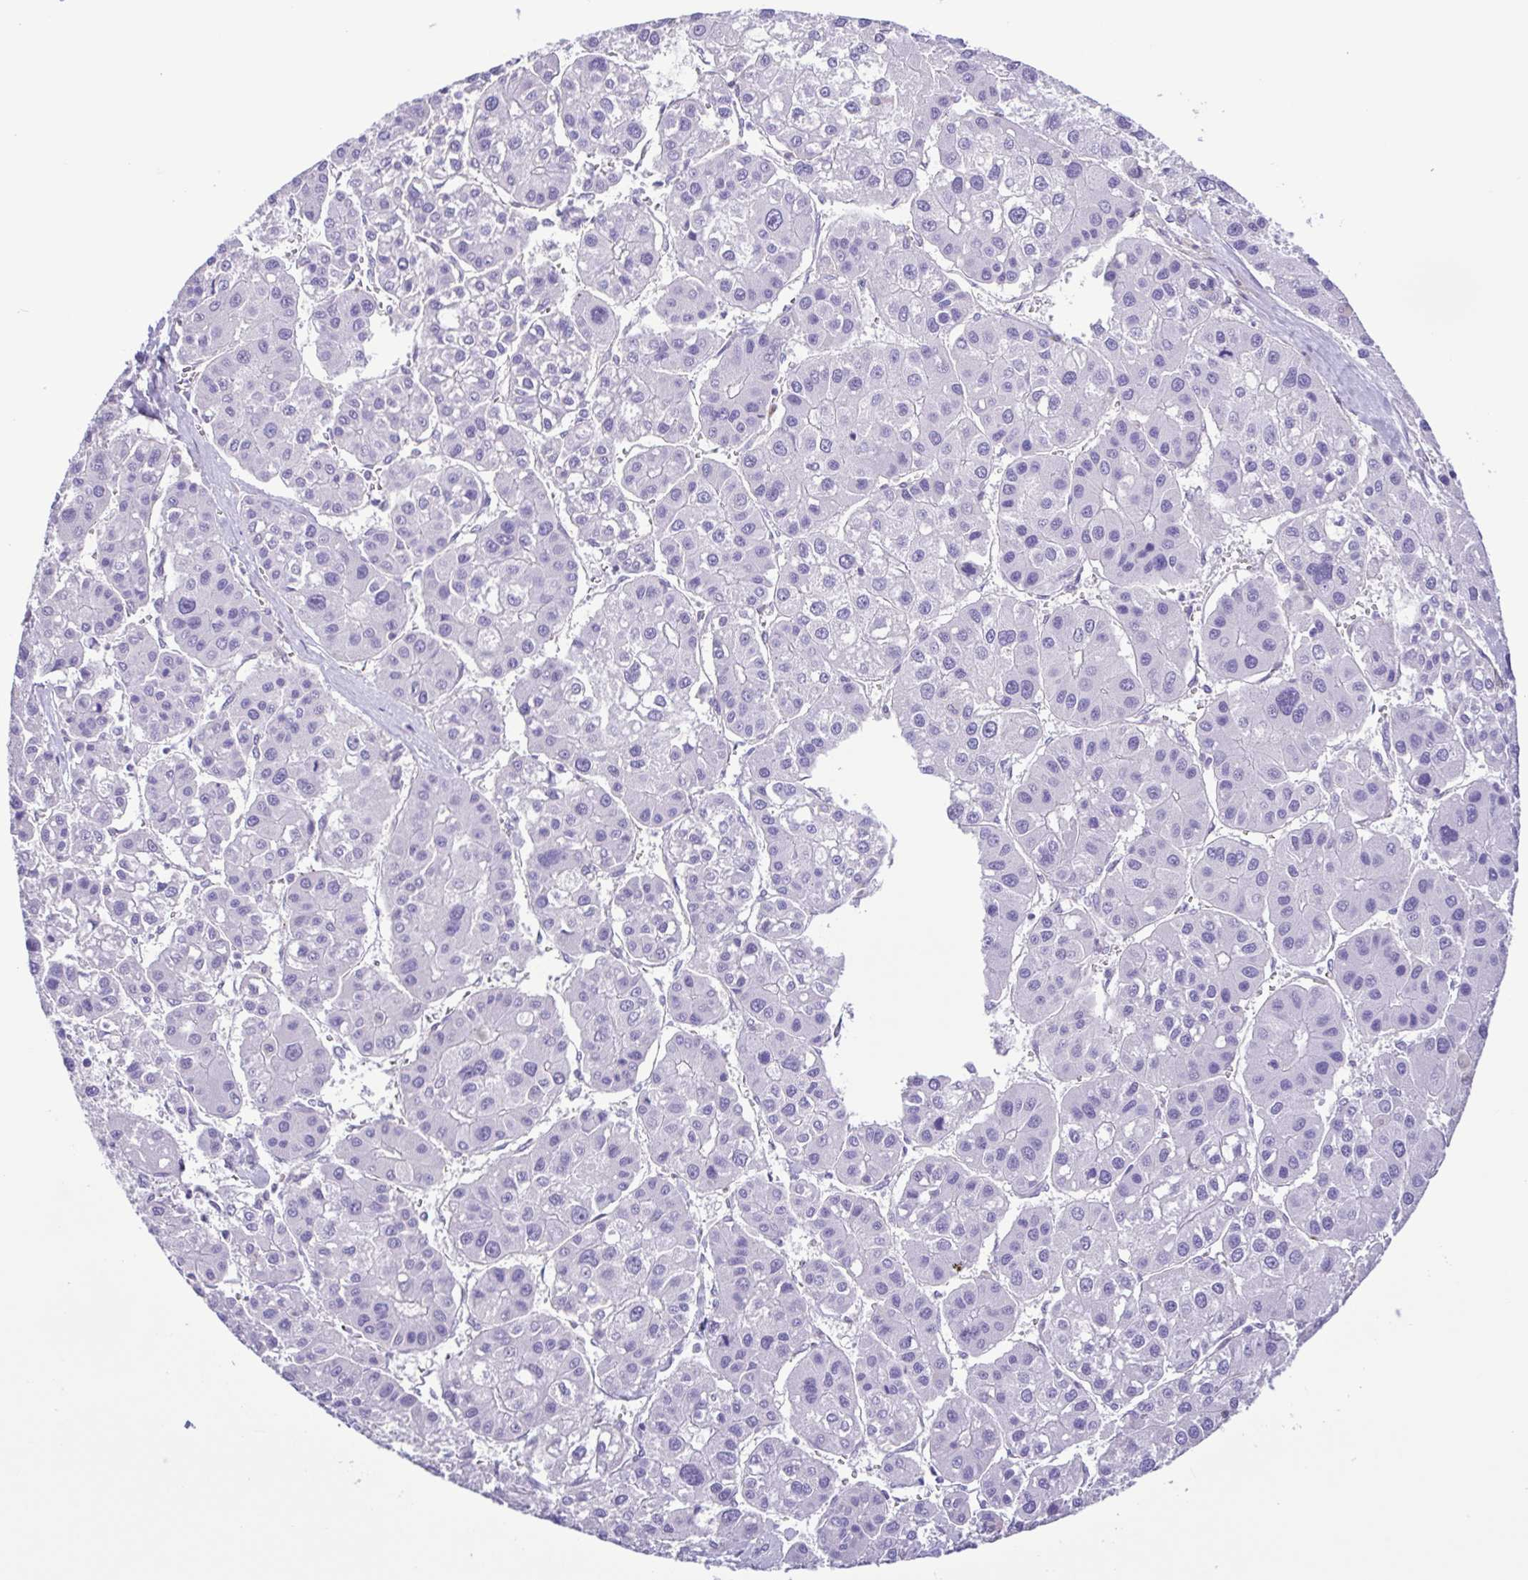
{"staining": {"intensity": "negative", "quantity": "none", "location": "none"}, "tissue": "liver cancer", "cell_type": "Tumor cells", "image_type": "cancer", "snomed": [{"axis": "morphology", "description": "Carcinoma, Hepatocellular, NOS"}, {"axis": "topography", "description": "Liver"}], "caption": "This is a histopathology image of immunohistochemistry (IHC) staining of liver cancer (hepatocellular carcinoma), which shows no positivity in tumor cells.", "gene": "FLT1", "patient": {"sex": "male", "age": 73}}